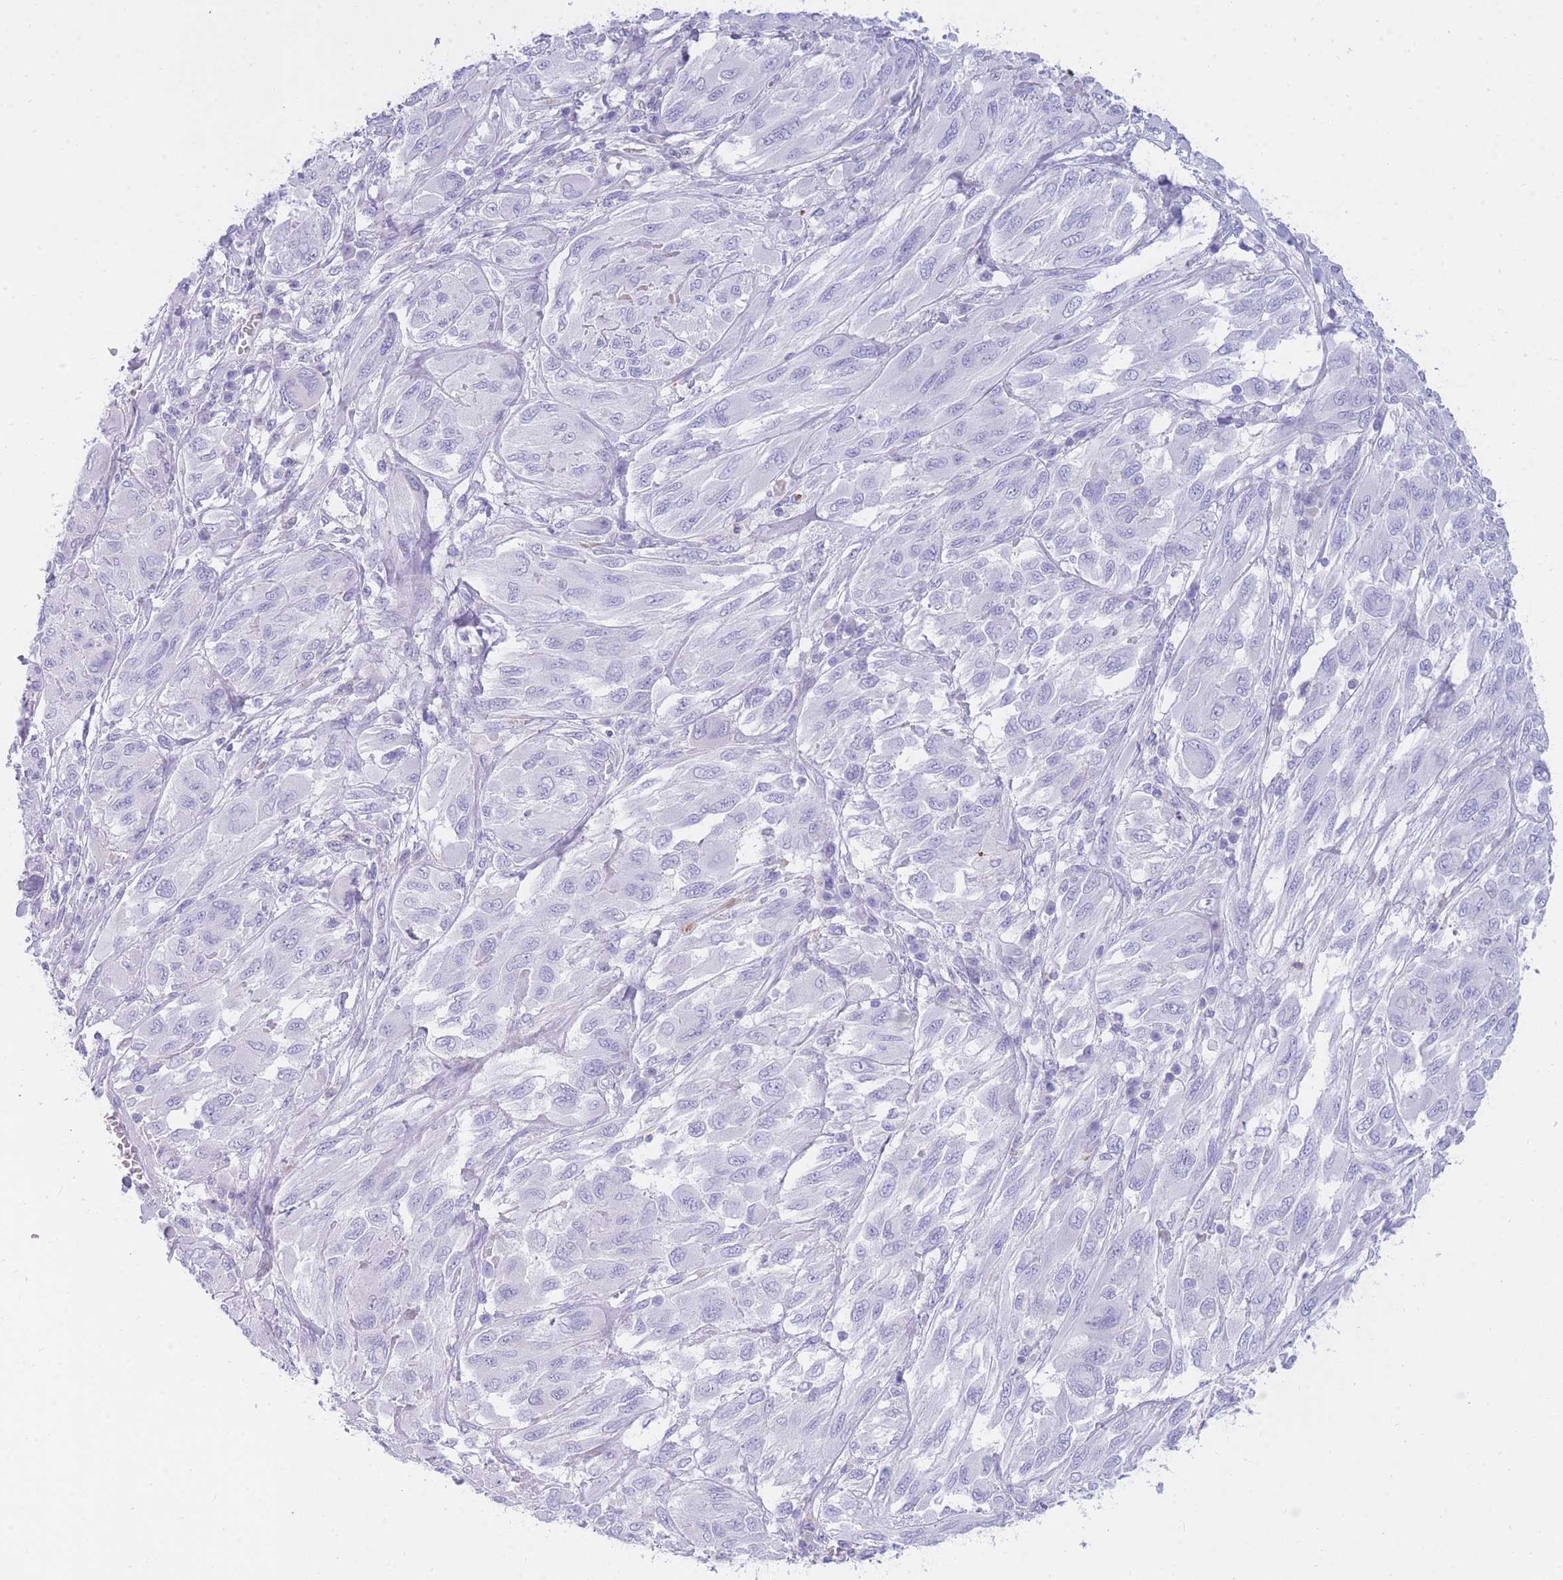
{"staining": {"intensity": "negative", "quantity": "none", "location": "none"}, "tissue": "melanoma", "cell_type": "Tumor cells", "image_type": "cancer", "snomed": [{"axis": "morphology", "description": "Malignant melanoma, NOS"}, {"axis": "topography", "description": "Skin"}], "caption": "A histopathology image of melanoma stained for a protein displays no brown staining in tumor cells. Nuclei are stained in blue.", "gene": "NKX1-2", "patient": {"sex": "female", "age": 91}}